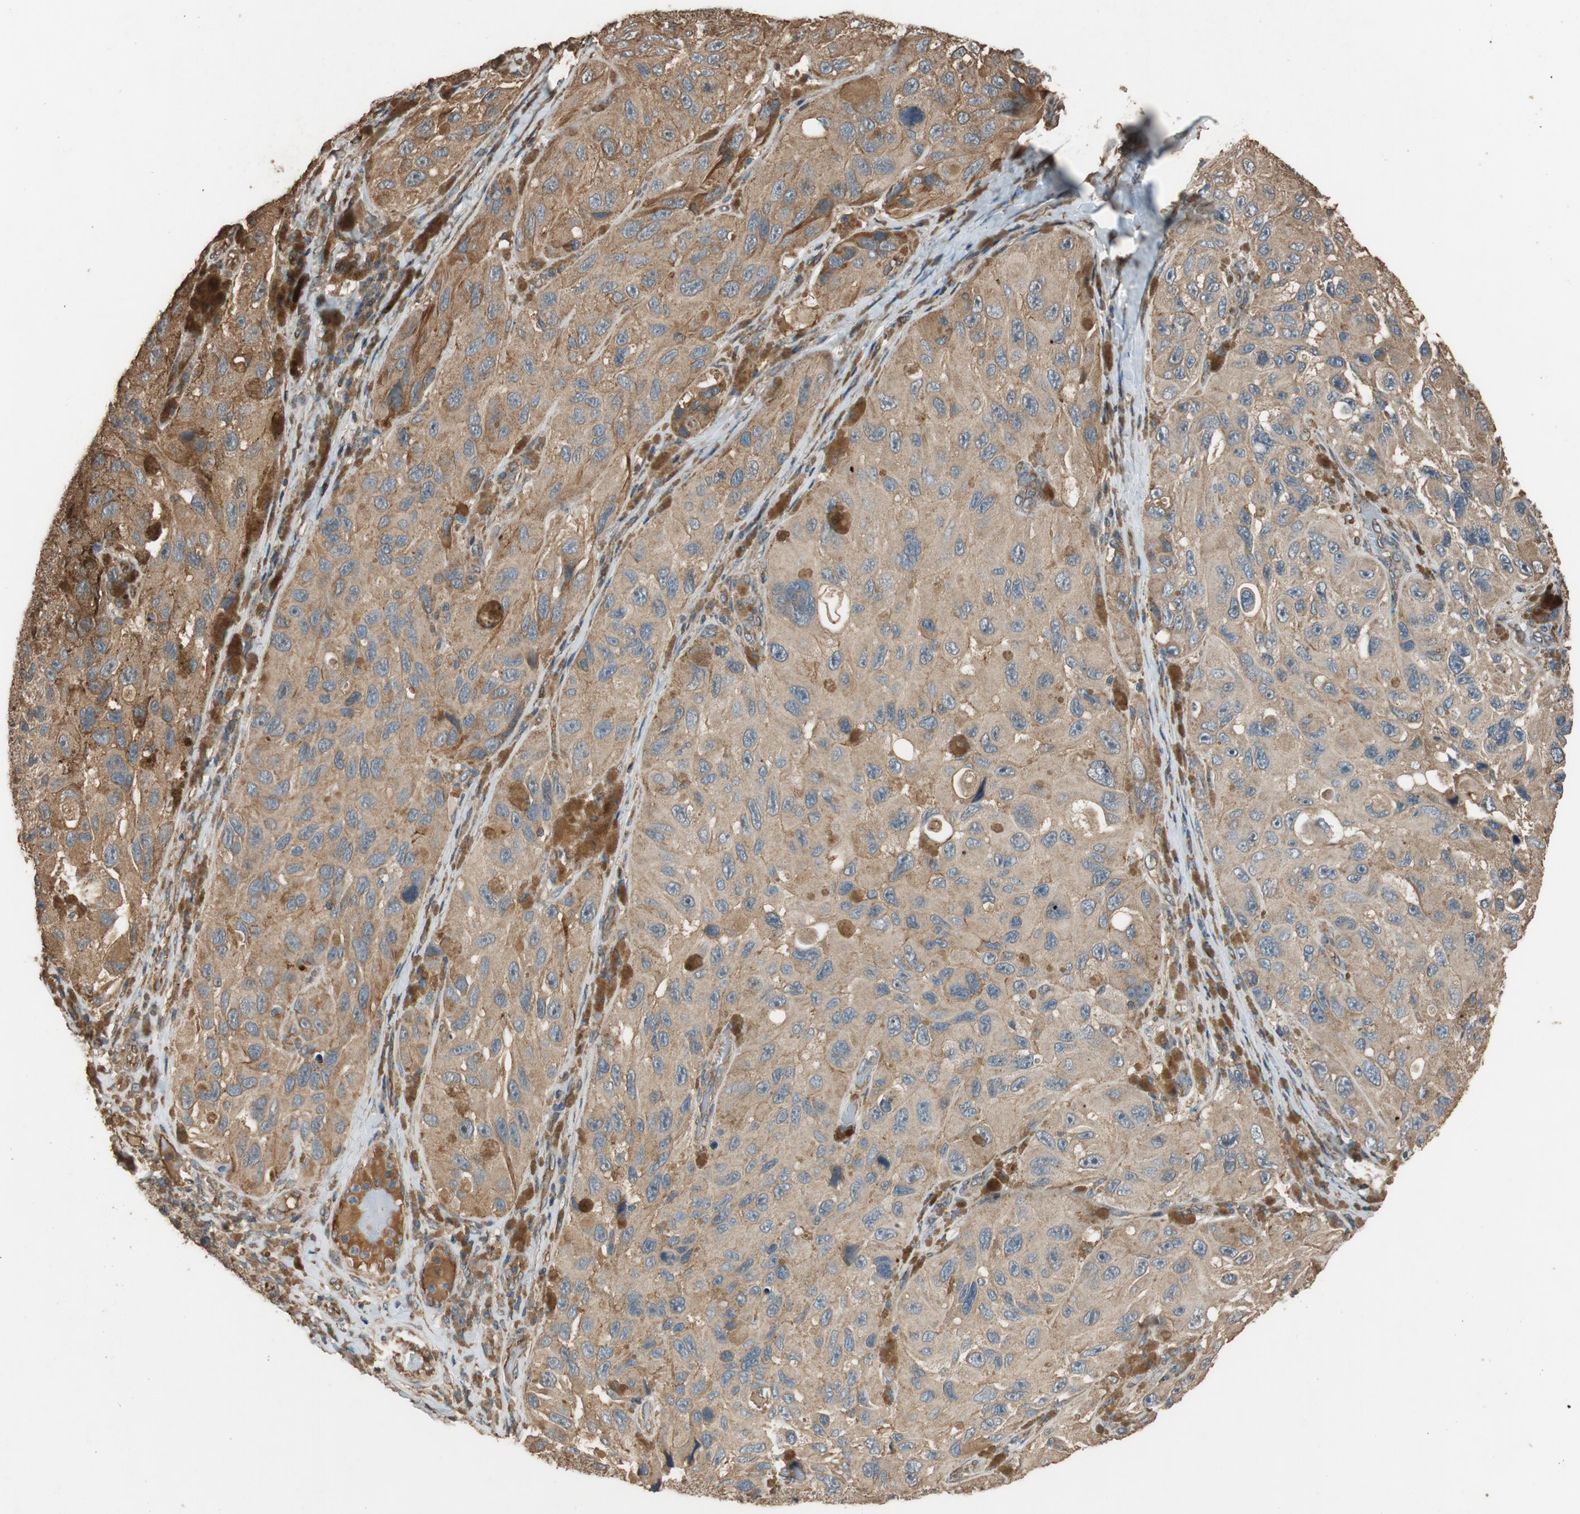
{"staining": {"intensity": "weak", "quantity": ">75%", "location": "cytoplasmic/membranous"}, "tissue": "melanoma", "cell_type": "Tumor cells", "image_type": "cancer", "snomed": [{"axis": "morphology", "description": "Malignant melanoma, NOS"}, {"axis": "topography", "description": "Skin"}], "caption": "An IHC photomicrograph of tumor tissue is shown. Protein staining in brown shows weak cytoplasmic/membranous positivity in malignant melanoma within tumor cells.", "gene": "MST1R", "patient": {"sex": "female", "age": 73}}